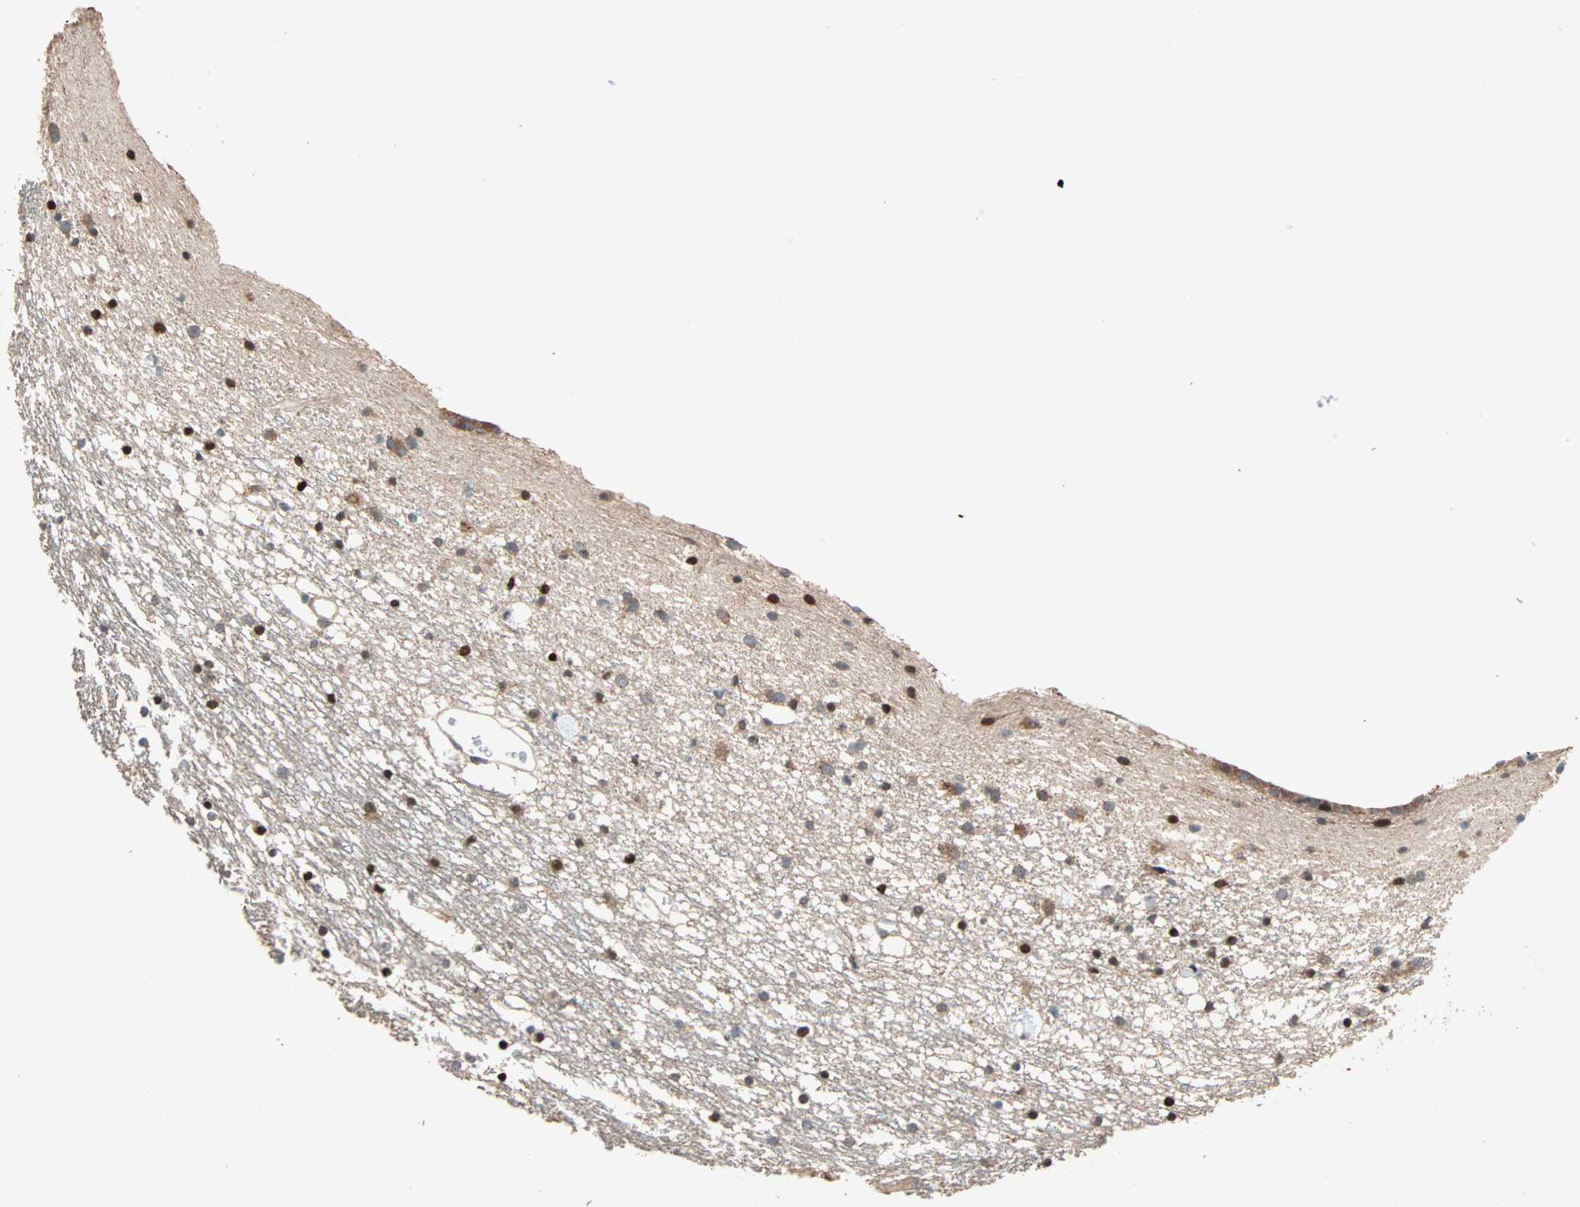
{"staining": {"intensity": "strong", "quantity": ">75%", "location": "nuclear"}, "tissue": "caudate", "cell_type": "Glial cells", "image_type": "normal", "snomed": [{"axis": "morphology", "description": "Normal tissue, NOS"}, {"axis": "topography", "description": "Lateral ventricle wall"}], "caption": "Caudate stained with DAB immunohistochemistry displays high levels of strong nuclear expression in about >75% of glial cells.", "gene": "HECW1", "patient": {"sex": "male", "age": 45}}